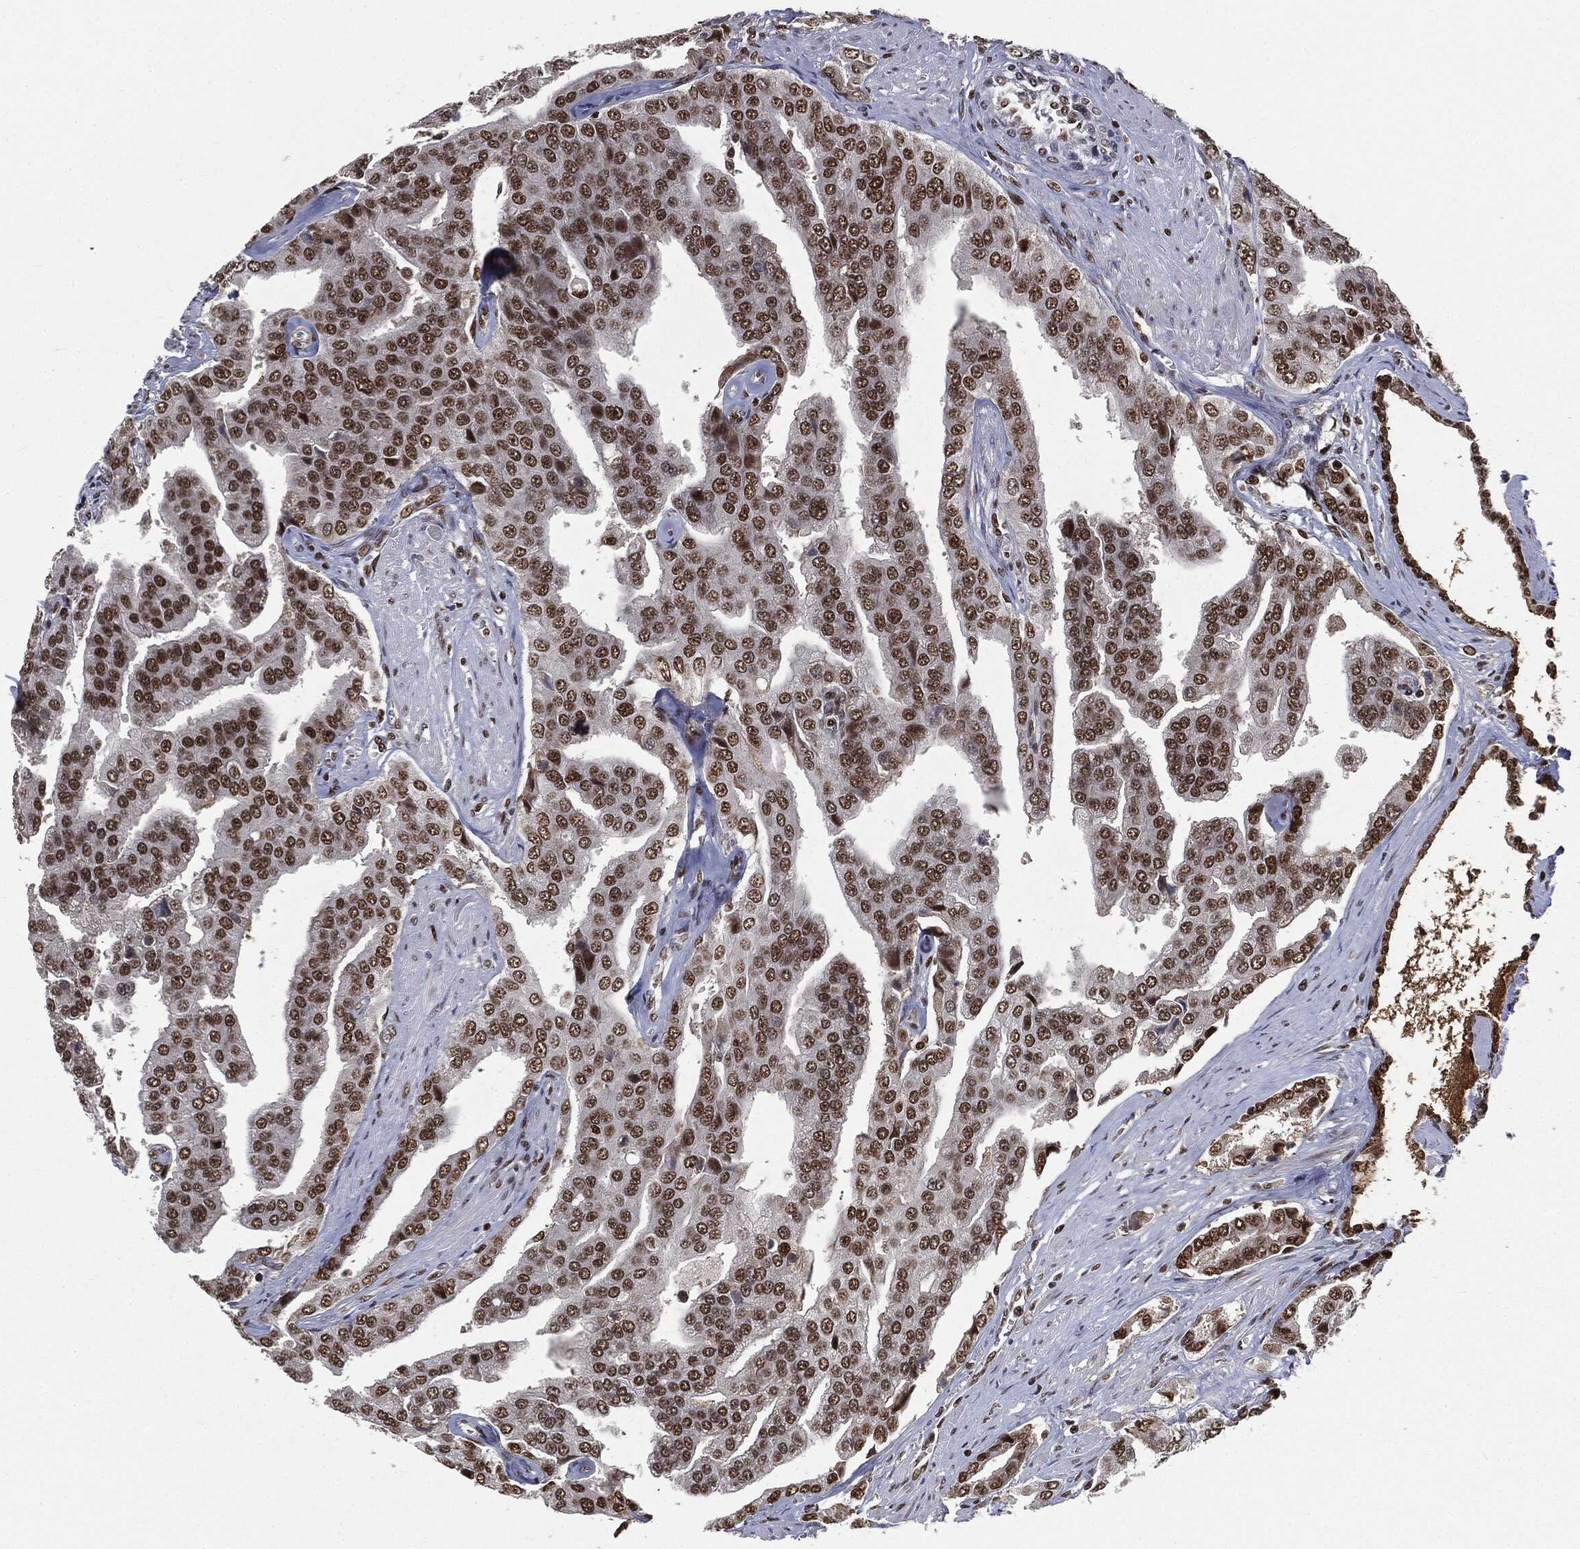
{"staining": {"intensity": "strong", "quantity": ">75%", "location": "nuclear"}, "tissue": "prostate cancer", "cell_type": "Tumor cells", "image_type": "cancer", "snomed": [{"axis": "morphology", "description": "Adenocarcinoma, NOS"}, {"axis": "topography", "description": "Prostate and seminal vesicle, NOS"}, {"axis": "topography", "description": "Prostate"}], "caption": "A photomicrograph showing strong nuclear expression in about >75% of tumor cells in prostate cancer (adenocarcinoma), as visualized by brown immunohistochemical staining.", "gene": "DPH2", "patient": {"sex": "male", "age": 69}}